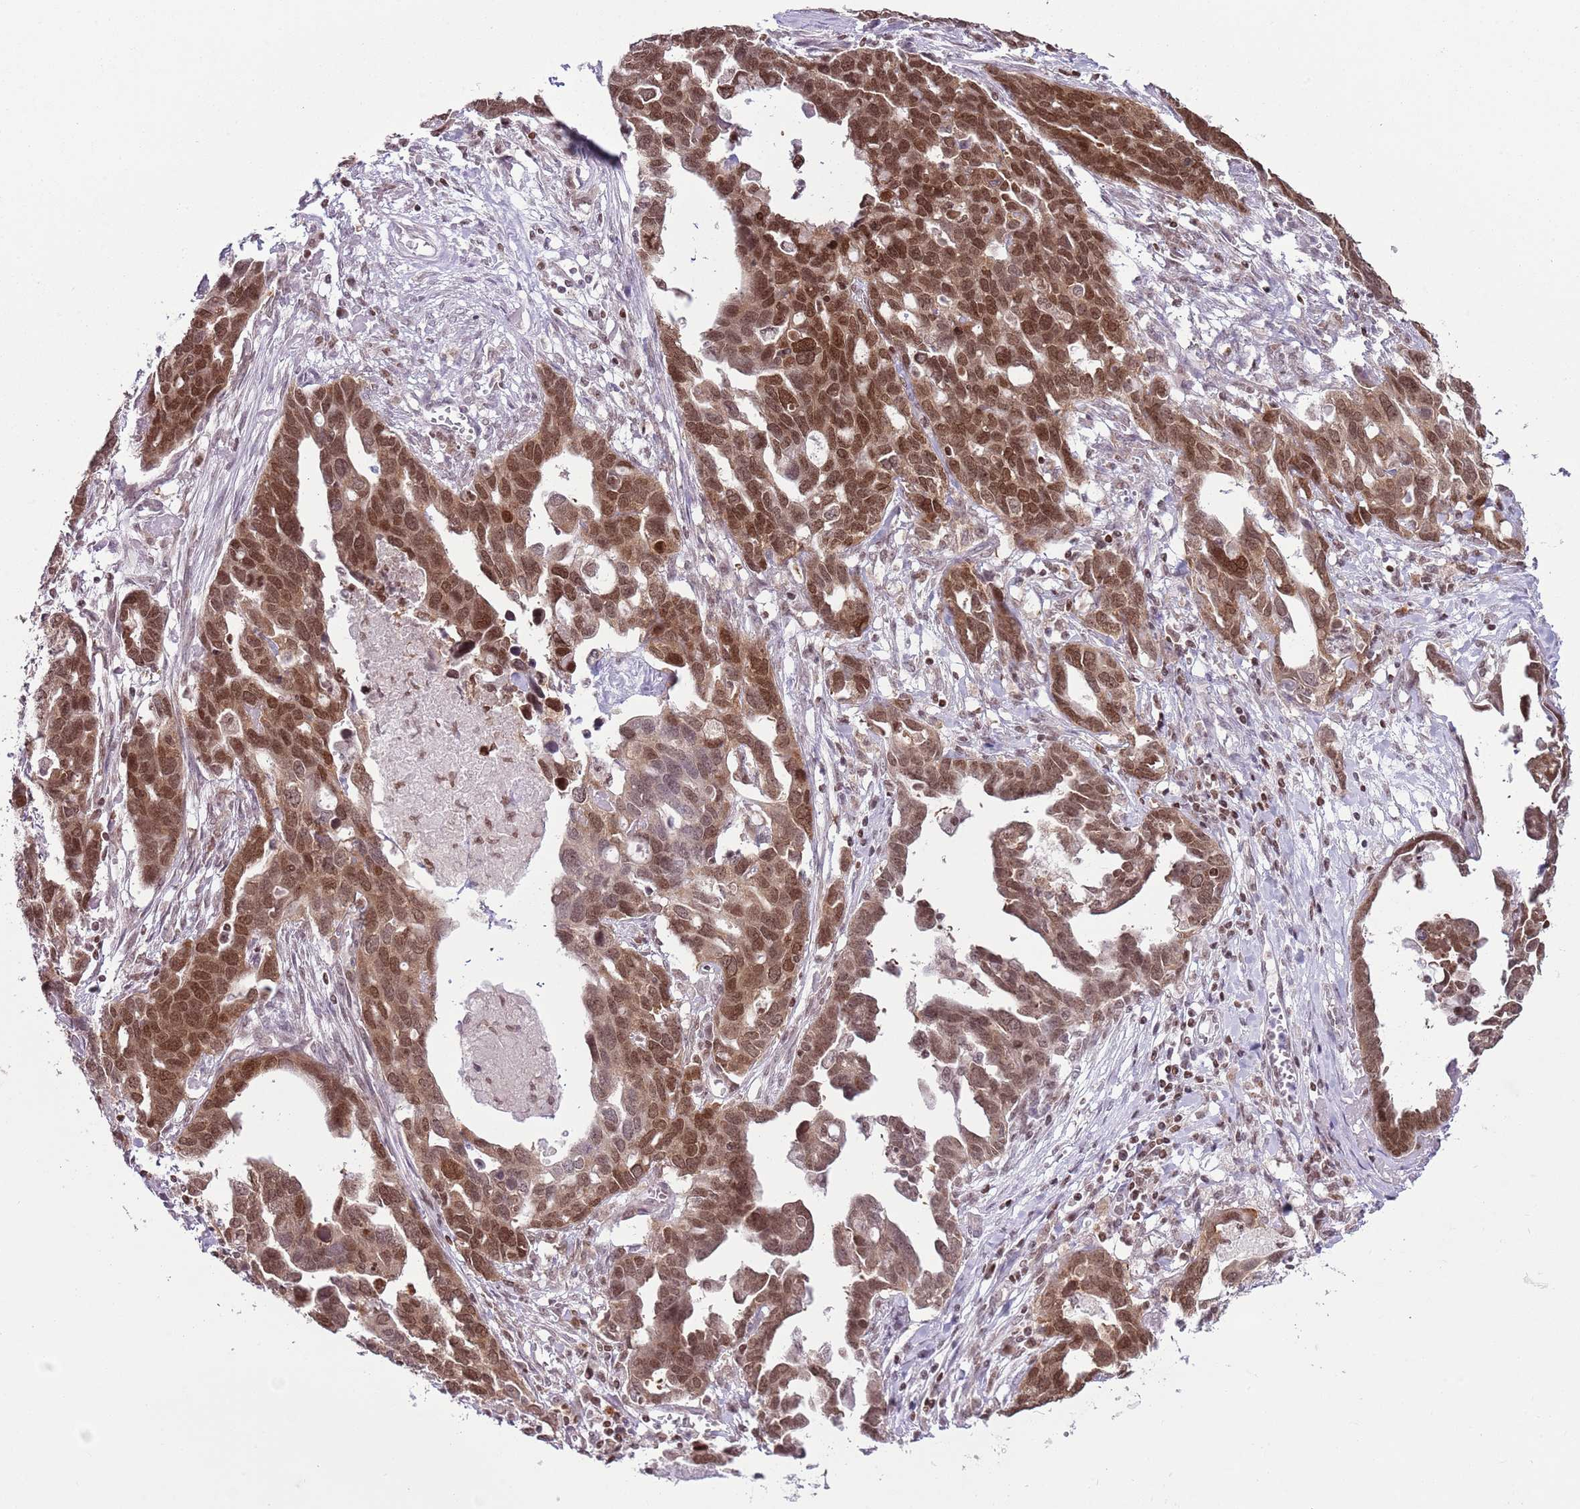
{"staining": {"intensity": "moderate", "quantity": ">75%", "location": "nuclear"}, "tissue": "ovarian cancer", "cell_type": "Tumor cells", "image_type": "cancer", "snomed": [{"axis": "morphology", "description": "Cystadenocarcinoma, serous, NOS"}, {"axis": "topography", "description": "Ovary"}], "caption": "Tumor cells exhibit medium levels of moderate nuclear staining in approximately >75% of cells in human ovarian cancer (serous cystadenocarcinoma). The protein of interest is shown in brown color, while the nuclei are stained blue.", "gene": "SELENOH", "patient": {"sex": "female", "age": 54}}